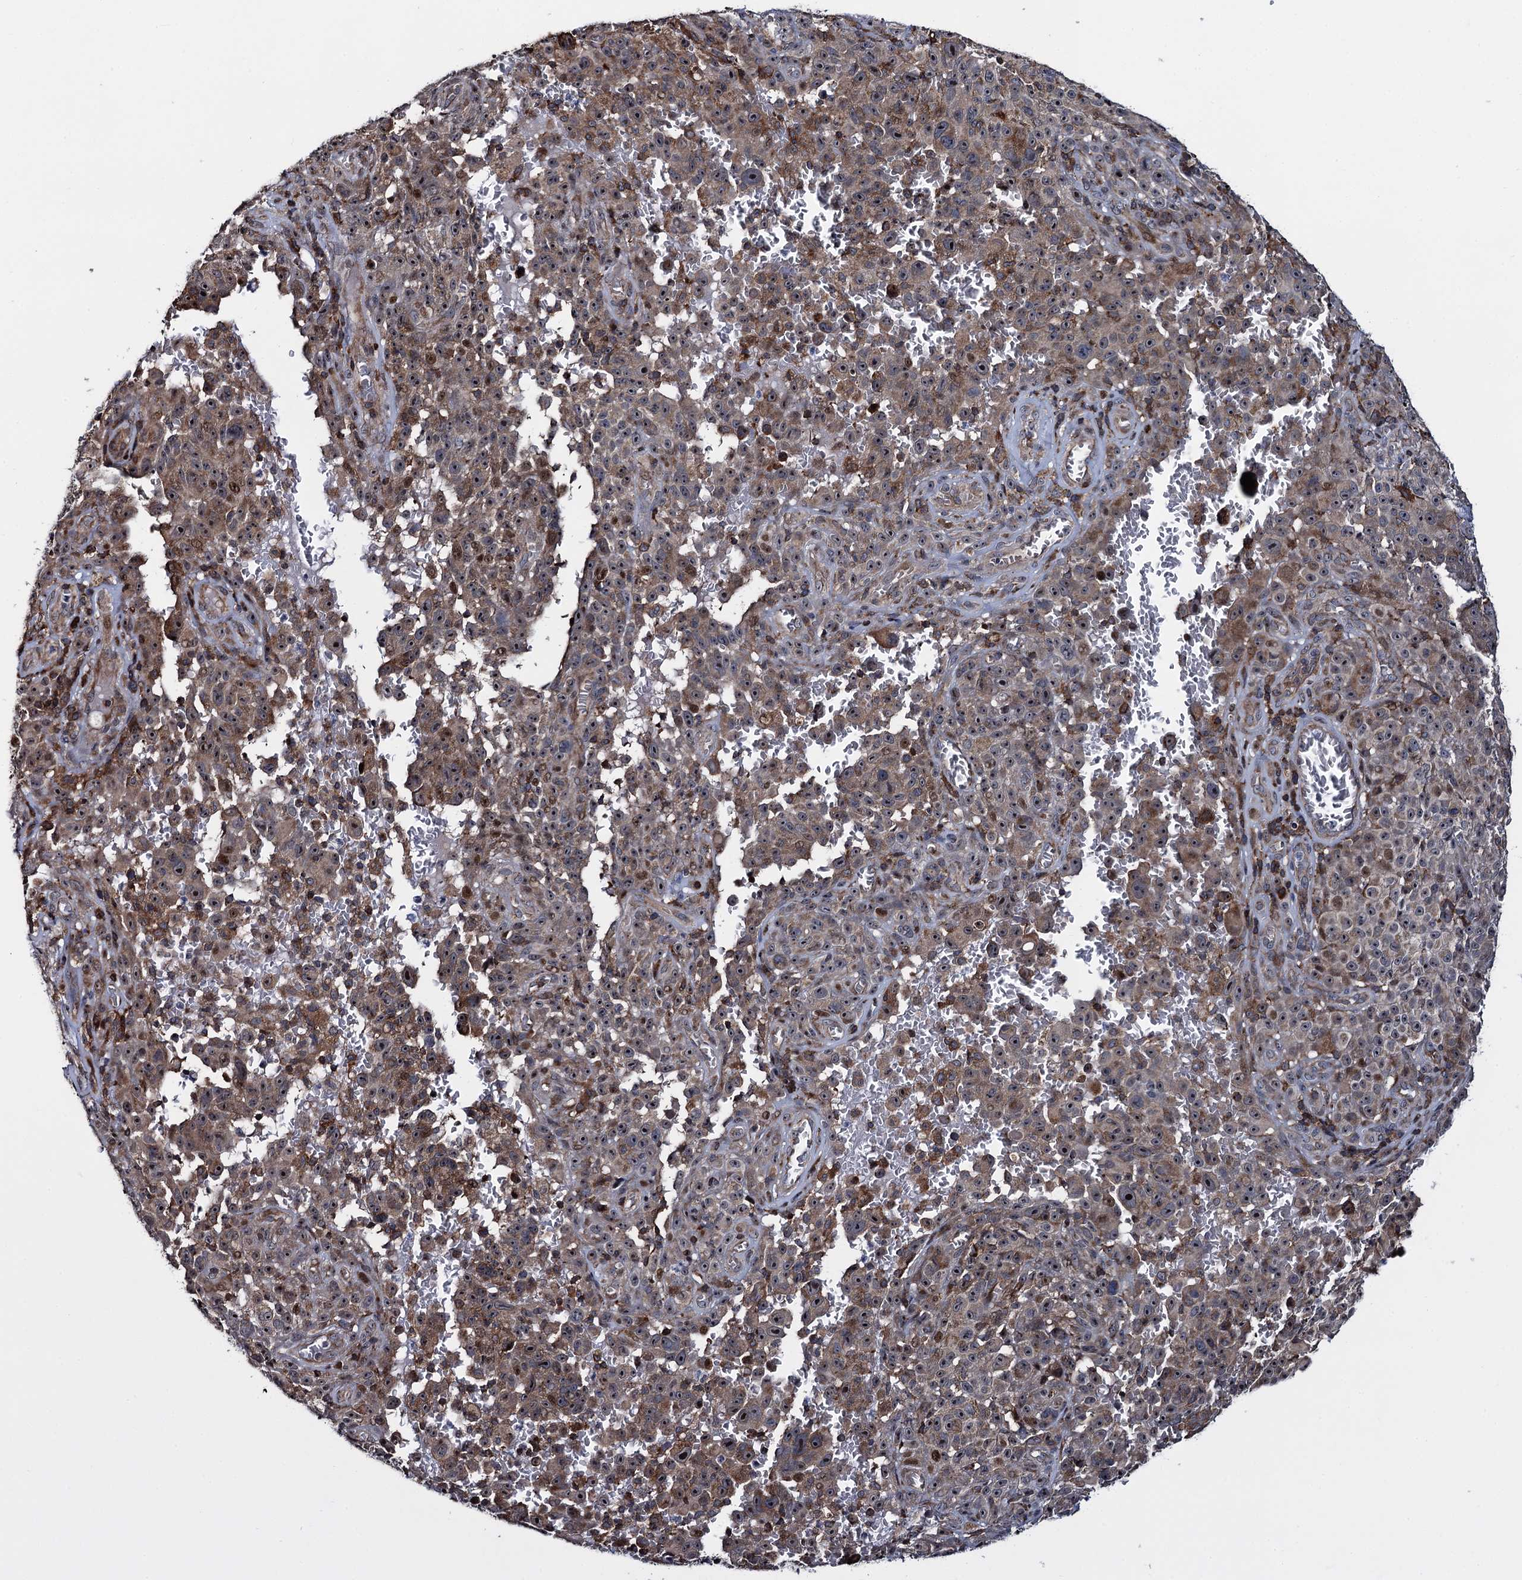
{"staining": {"intensity": "moderate", "quantity": "25%-75%", "location": "cytoplasmic/membranous,nuclear"}, "tissue": "melanoma", "cell_type": "Tumor cells", "image_type": "cancer", "snomed": [{"axis": "morphology", "description": "Malignant melanoma, NOS"}, {"axis": "topography", "description": "Skin"}], "caption": "The image reveals immunohistochemical staining of melanoma. There is moderate cytoplasmic/membranous and nuclear positivity is identified in about 25%-75% of tumor cells. The staining is performed using DAB brown chromogen to label protein expression. The nuclei are counter-stained blue using hematoxylin.", "gene": "CCDC102A", "patient": {"sex": "female", "age": 82}}